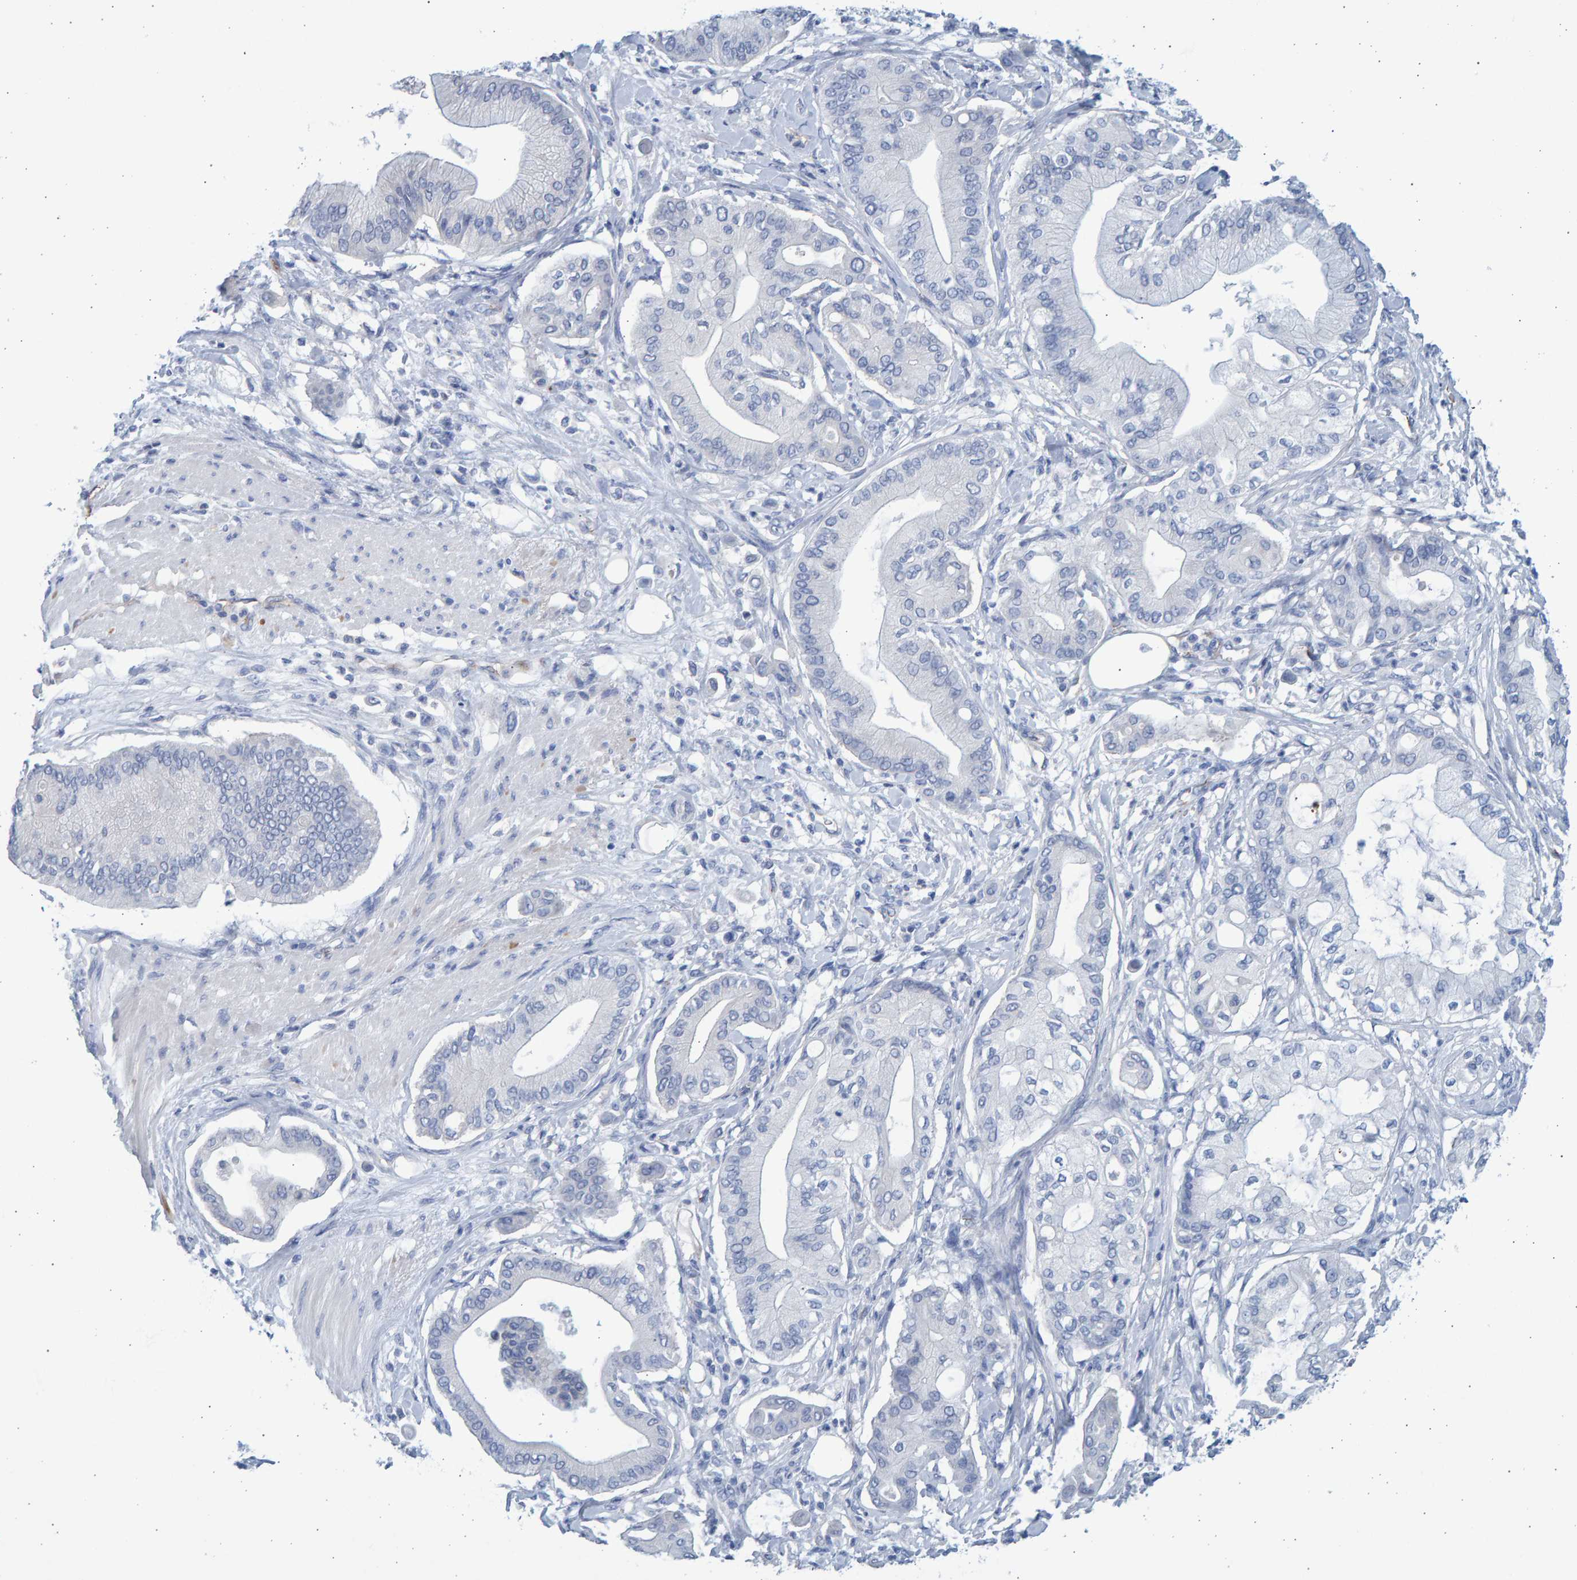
{"staining": {"intensity": "negative", "quantity": "none", "location": "none"}, "tissue": "pancreatic cancer", "cell_type": "Tumor cells", "image_type": "cancer", "snomed": [{"axis": "morphology", "description": "Adenocarcinoma, NOS"}, {"axis": "morphology", "description": "Adenocarcinoma, metastatic, NOS"}, {"axis": "topography", "description": "Lymph node"}, {"axis": "topography", "description": "Pancreas"}, {"axis": "topography", "description": "Duodenum"}], "caption": "The immunohistochemistry (IHC) micrograph has no significant positivity in tumor cells of metastatic adenocarcinoma (pancreatic) tissue.", "gene": "SLC34A3", "patient": {"sex": "female", "age": 64}}